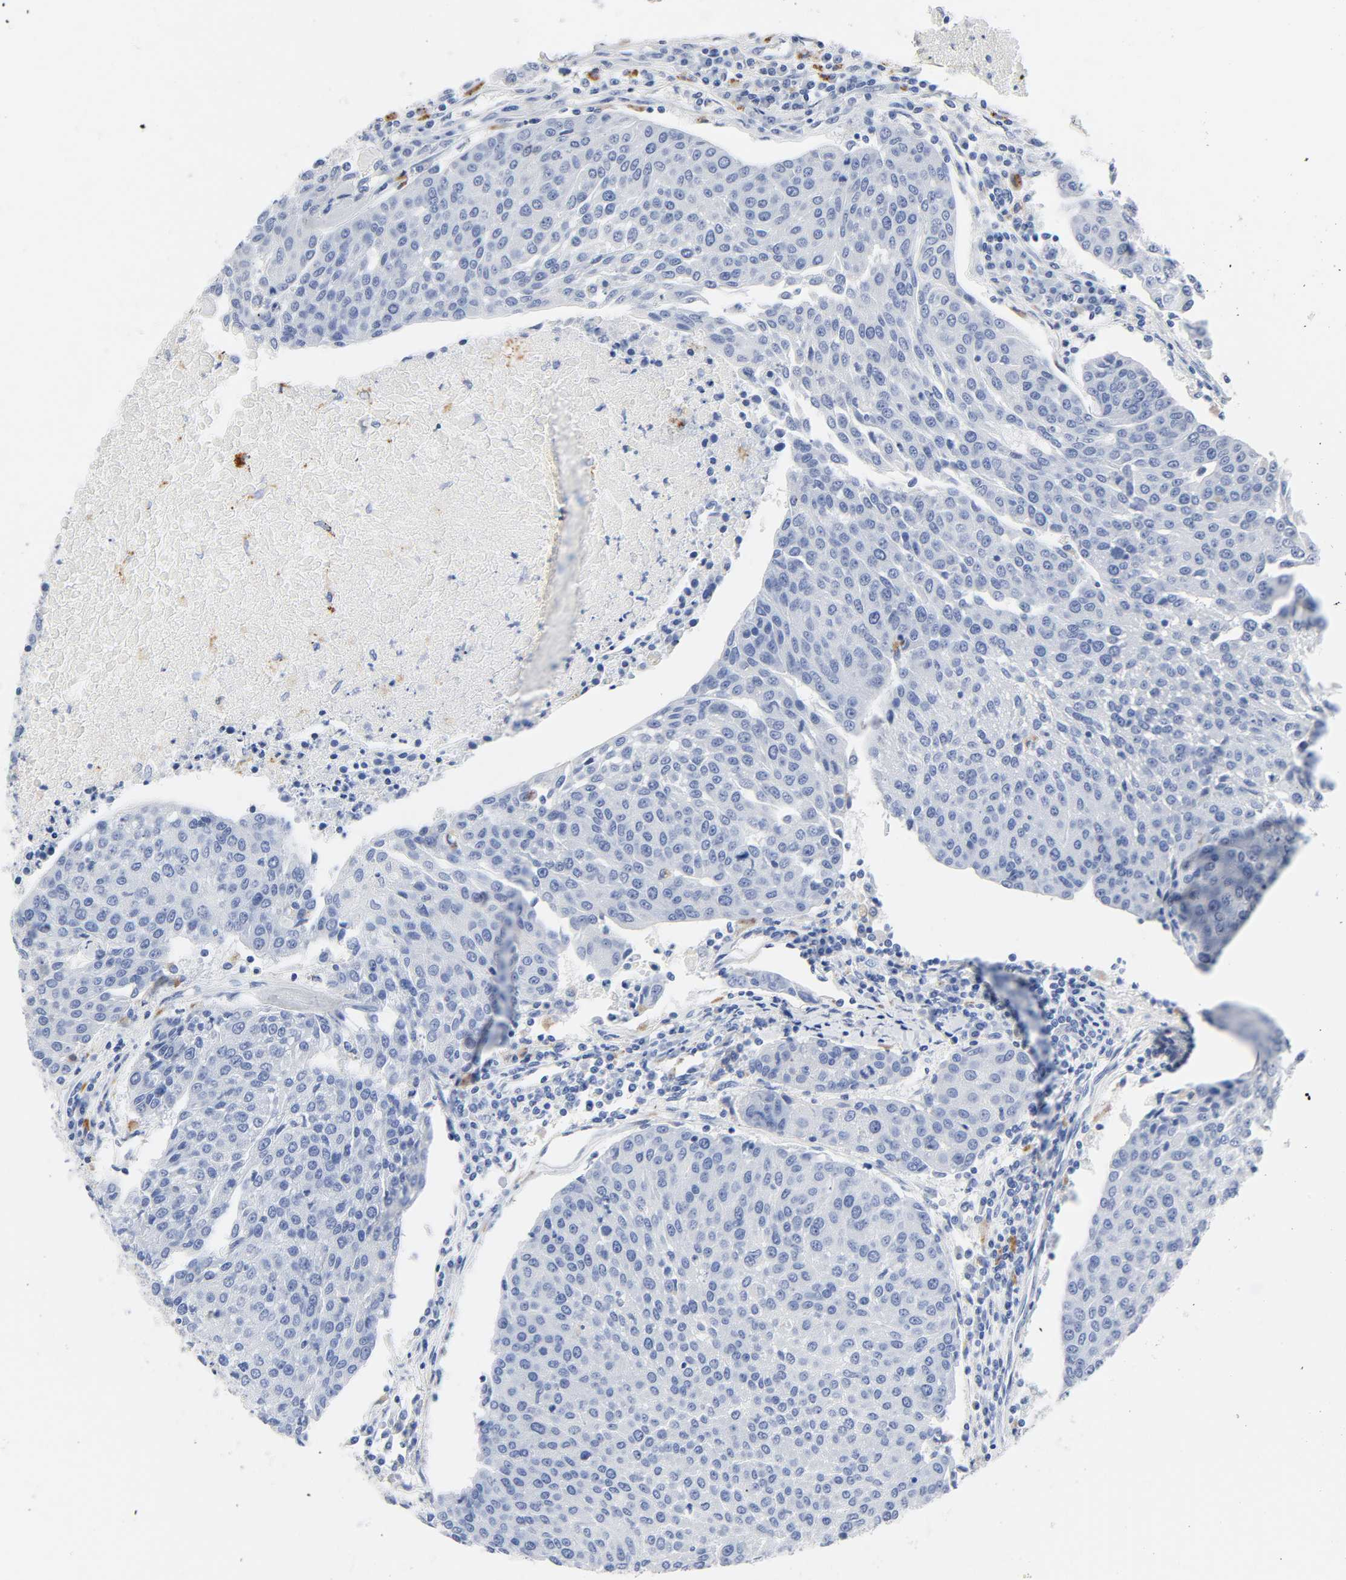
{"staining": {"intensity": "negative", "quantity": "none", "location": "none"}, "tissue": "urothelial cancer", "cell_type": "Tumor cells", "image_type": "cancer", "snomed": [{"axis": "morphology", "description": "Urothelial carcinoma, High grade"}, {"axis": "topography", "description": "Urinary bladder"}], "caption": "This histopathology image is of urothelial cancer stained with immunohistochemistry to label a protein in brown with the nuclei are counter-stained blue. There is no staining in tumor cells.", "gene": "PLP1", "patient": {"sex": "female", "age": 85}}